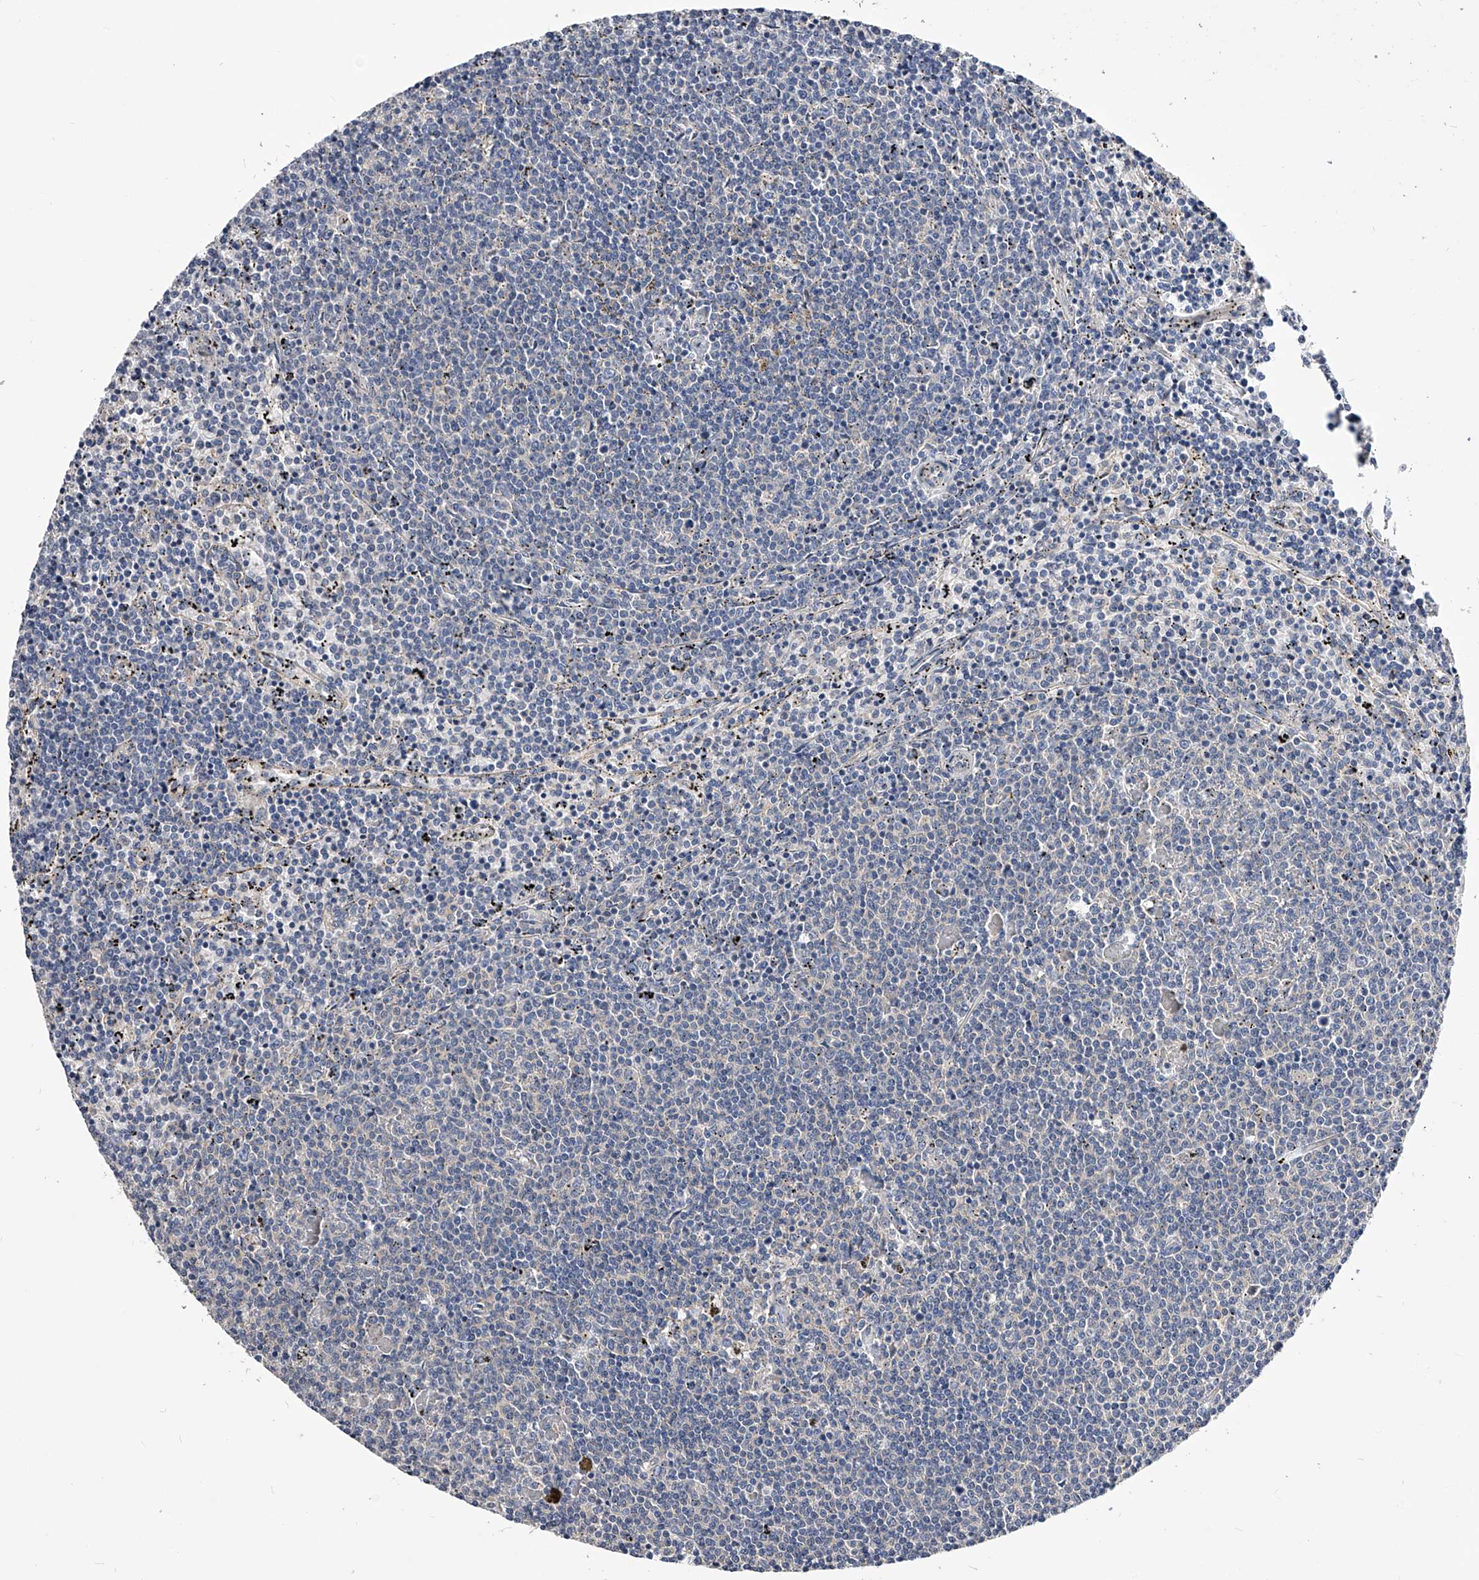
{"staining": {"intensity": "negative", "quantity": "none", "location": "none"}, "tissue": "lymphoma", "cell_type": "Tumor cells", "image_type": "cancer", "snomed": [{"axis": "morphology", "description": "Malignant lymphoma, non-Hodgkin's type, Low grade"}, {"axis": "topography", "description": "Spleen"}], "caption": "An immunohistochemistry histopathology image of lymphoma is shown. There is no staining in tumor cells of lymphoma.", "gene": "ARL4C", "patient": {"sex": "female", "age": 50}}